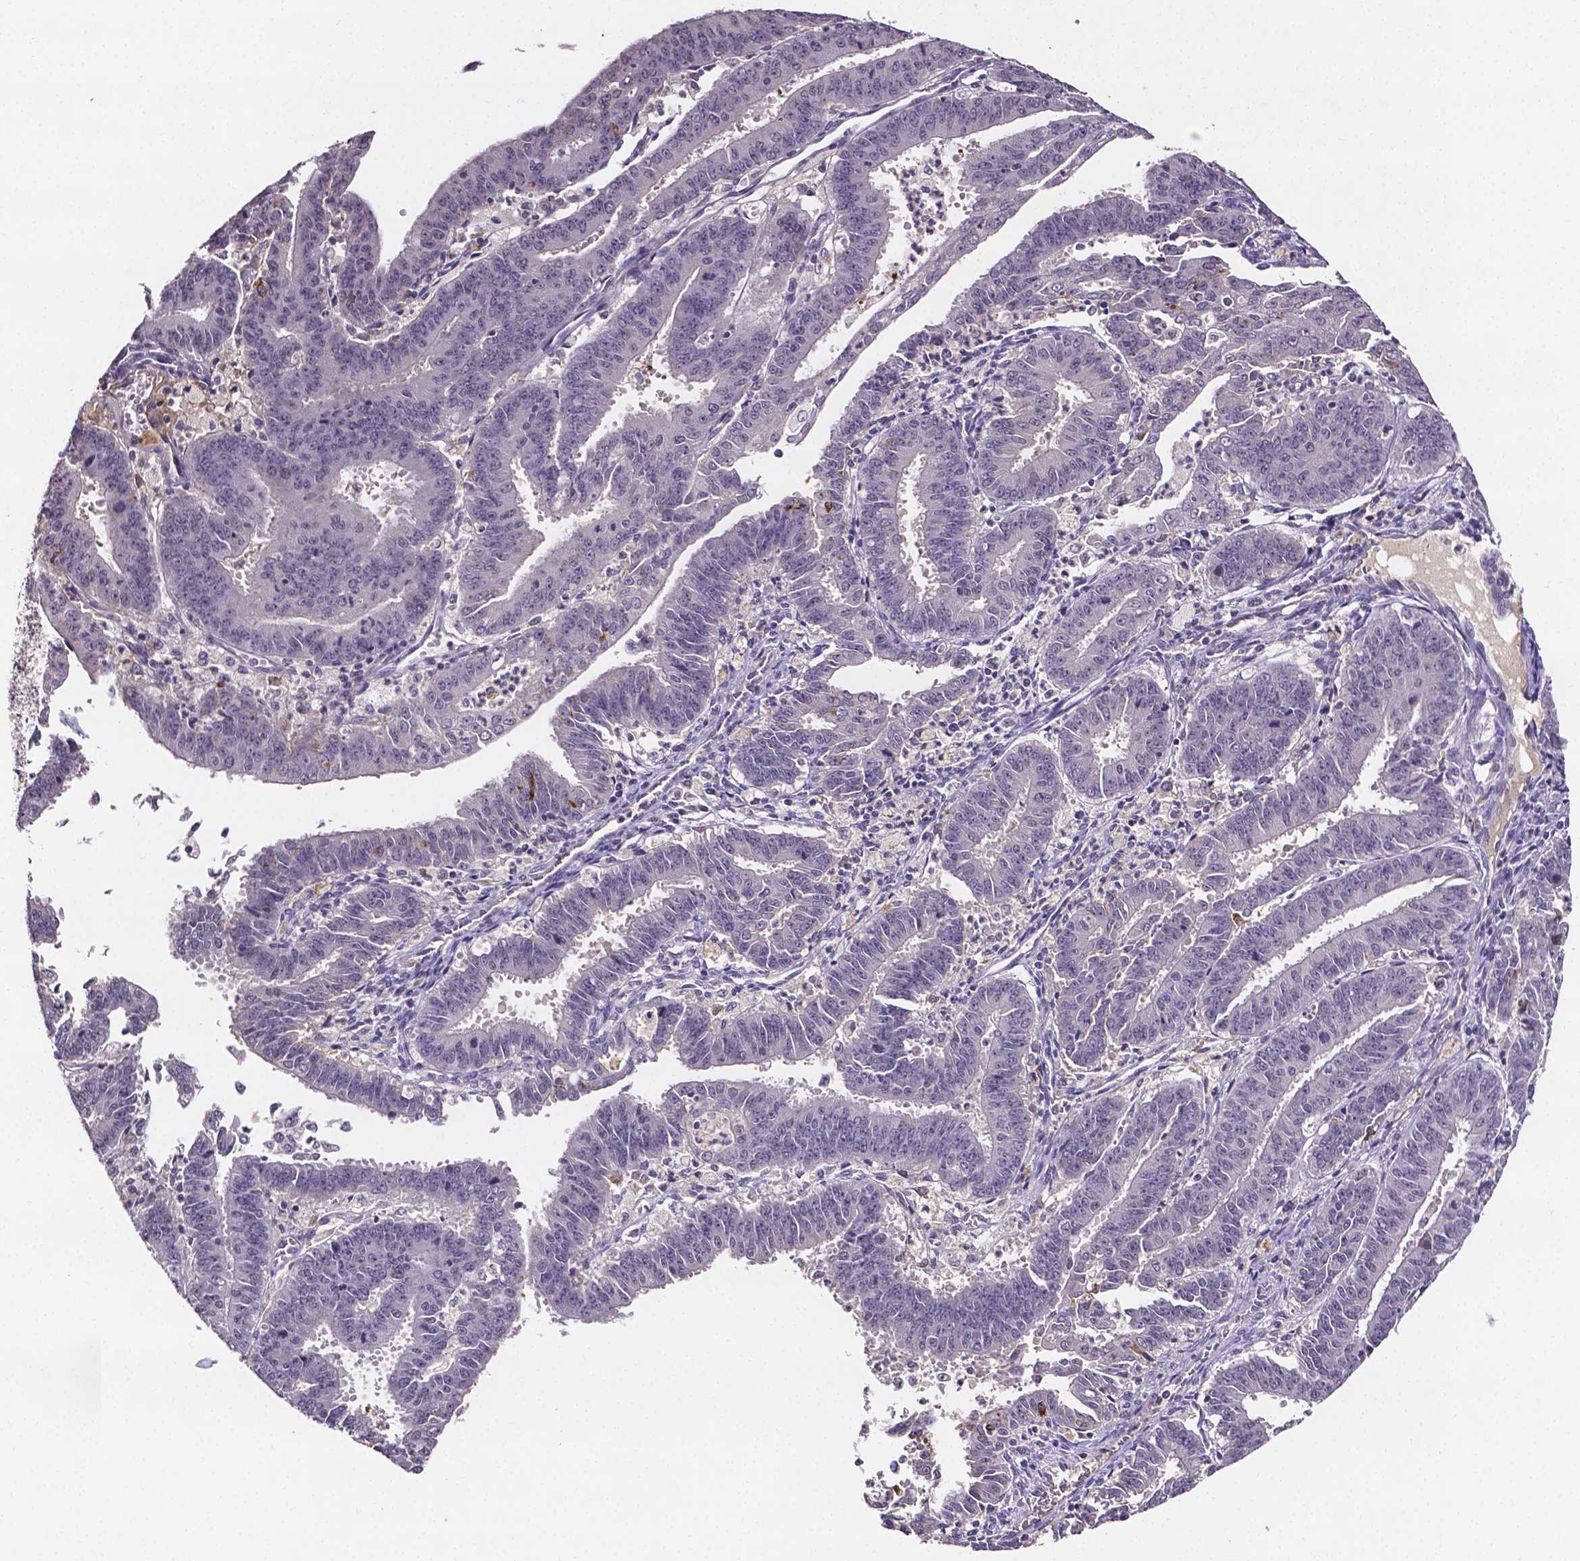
{"staining": {"intensity": "negative", "quantity": "none", "location": "none"}, "tissue": "endometrial cancer", "cell_type": "Tumor cells", "image_type": "cancer", "snomed": [{"axis": "morphology", "description": "Adenocarcinoma, NOS"}, {"axis": "topography", "description": "Endometrium"}], "caption": "IHC of human adenocarcinoma (endometrial) shows no staining in tumor cells.", "gene": "NRGN", "patient": {"sex": "female", "age": 73}}